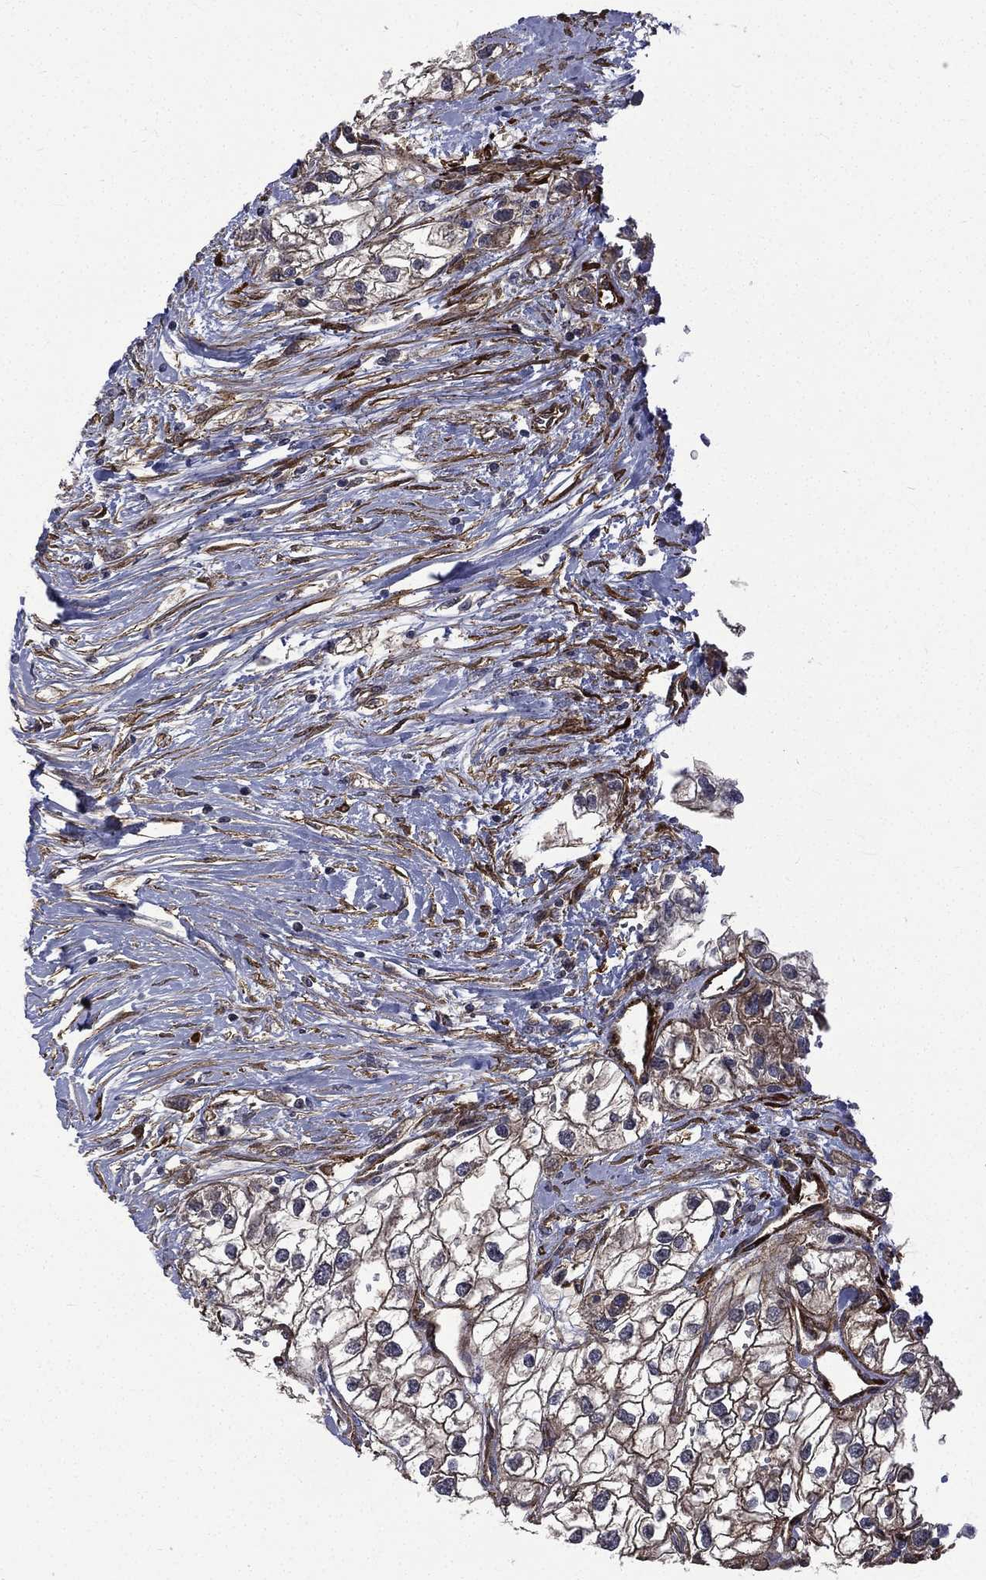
{"staining": {"intensity": "moderate", "quantity": "<25%", "location": "cytoplasmic/membranous"}, "tissue": "renal cancer", "cell_type": "Tumor cells", "image_type": "cancer", "snomed": [{"axis": "morphology", "description": "Adenocarcinoma, NOS"}, {"axis": "topography", "description": "Kidney"}], "caption": "Human renal cancer stained with a protein marker shows moderate staining in tumor cells.", "gene": "PPFIBP1", "patient": {"sex": "male", "age": 59}}